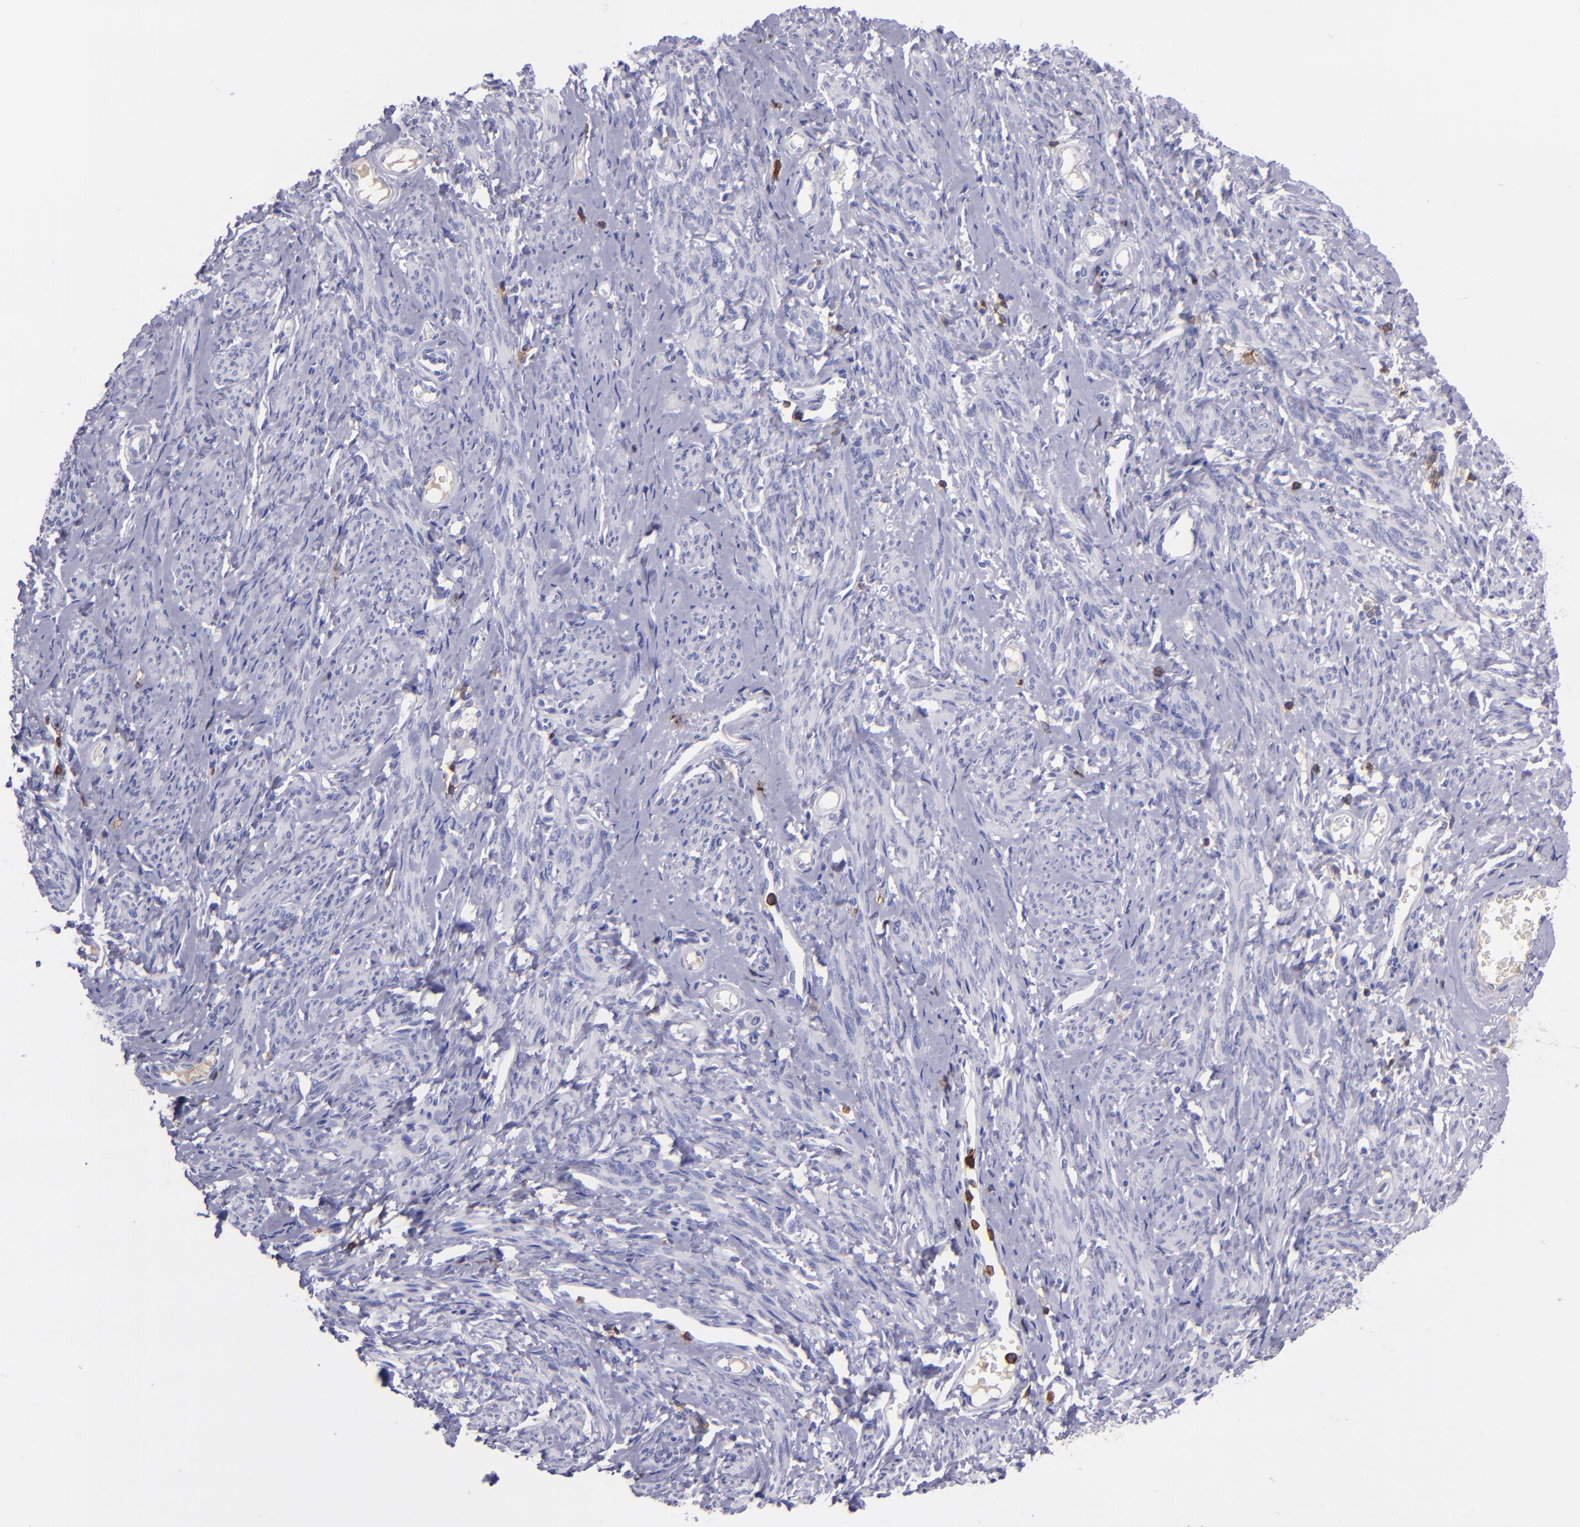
{"staining": {"intensity": "negative", "quantity": "none", "location": "none"}, "tissue": "smooth muscle", "cell_type": "Smooth muscle cells", "image_type": "normal", "snomed": [{"axis": "morphology", "description": "Normal tissue, NOS"}, {"axis": "topography", "description": "Cervix"}, {"axis": "topography", "description": "Endometrium"}], "caption": "This is a image of immunohistochemistry staining of benign smooth muscle, which shows no staining in smooth muscle cells. Brightfield microscopy of immunohistochemistry stained with DAB (3,3'-diaminobenzidine) (brown) and hematoxylin (blue), captured at high magnification.", "gene": "ICAM3", "patient": {"sex": "female", "age": 65}}